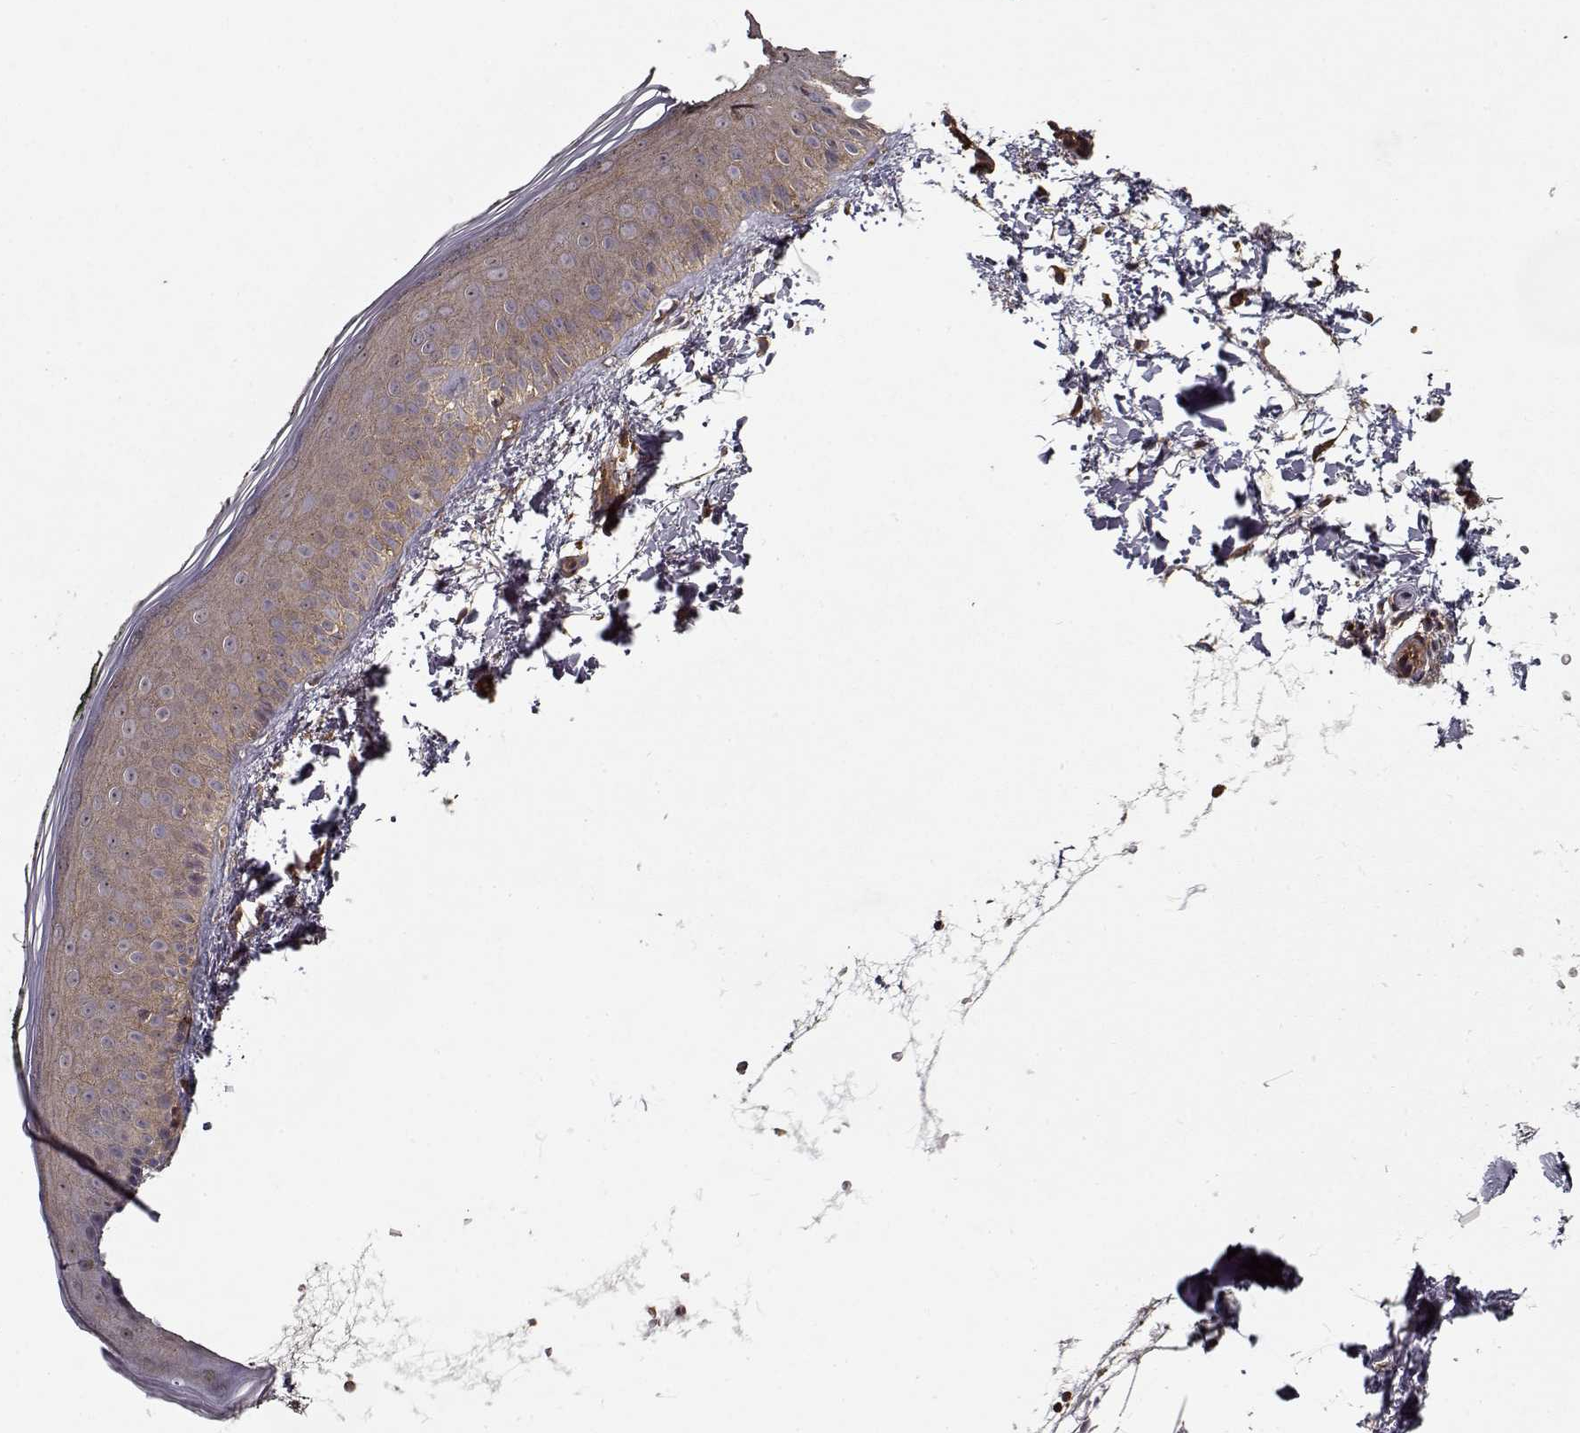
{"staining": {"intensity": "weak", "quantity": ">75%", "location": "cytoplasmic/membranous"}, "tissue": "skin", "cell_type": "Fibroblasts", "image_type": "normal", "snomed": [{"axis": "morphology", "description": "Normal tissue, NOS"}, {"axis": "topography", "description": "Skin"}], "caption": "Brown immunohistochemical staining in benign skin shows weak cytoplasmic/membranous expression in approximately >75% of fibroblasts.", "gene": "PPP1R12A", "patient": {"sex": "female", "age": 62}}